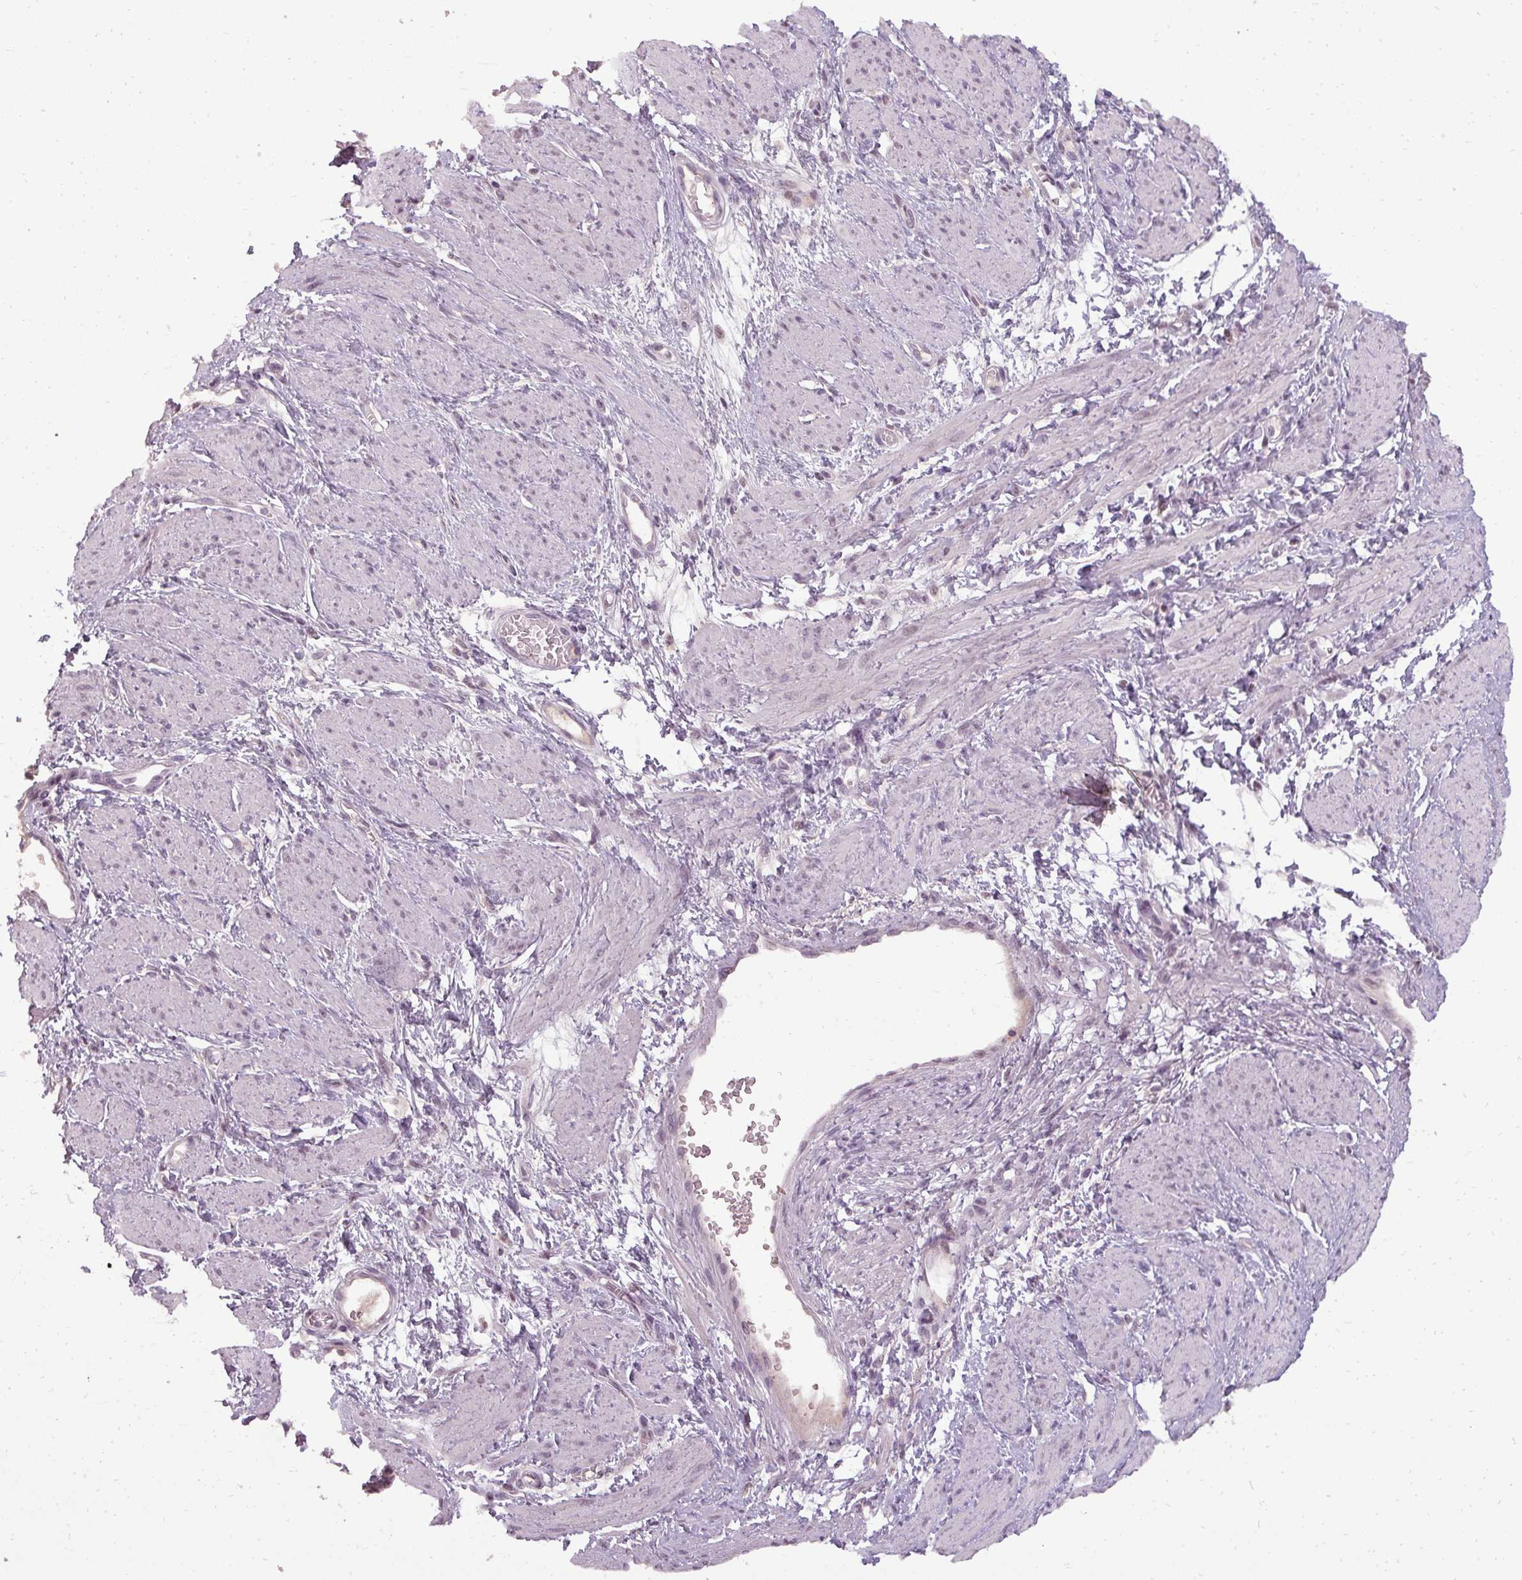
{"staining": {"intensity": "negative", "quantity": "none", "location": "none"}, "tissue": "smooth muscle", "cell_type": "Smooth muscle cells", "image_type": "normal", "snomed": [{"axis": "morphology", "description": "Normal tissue, NOS"}, {"axis": "topography", "description": "Smooth muscle"}, {"axis": "topography", "description": "Uterus"}], "caption": "There is no significant expression in smooth muscle cells of smooth muscle. (Immunohistochemistry, brightfield microscopy, high magnification).", "gene": "BCAS3", "patient": {"sex": "female", "age": 39}}